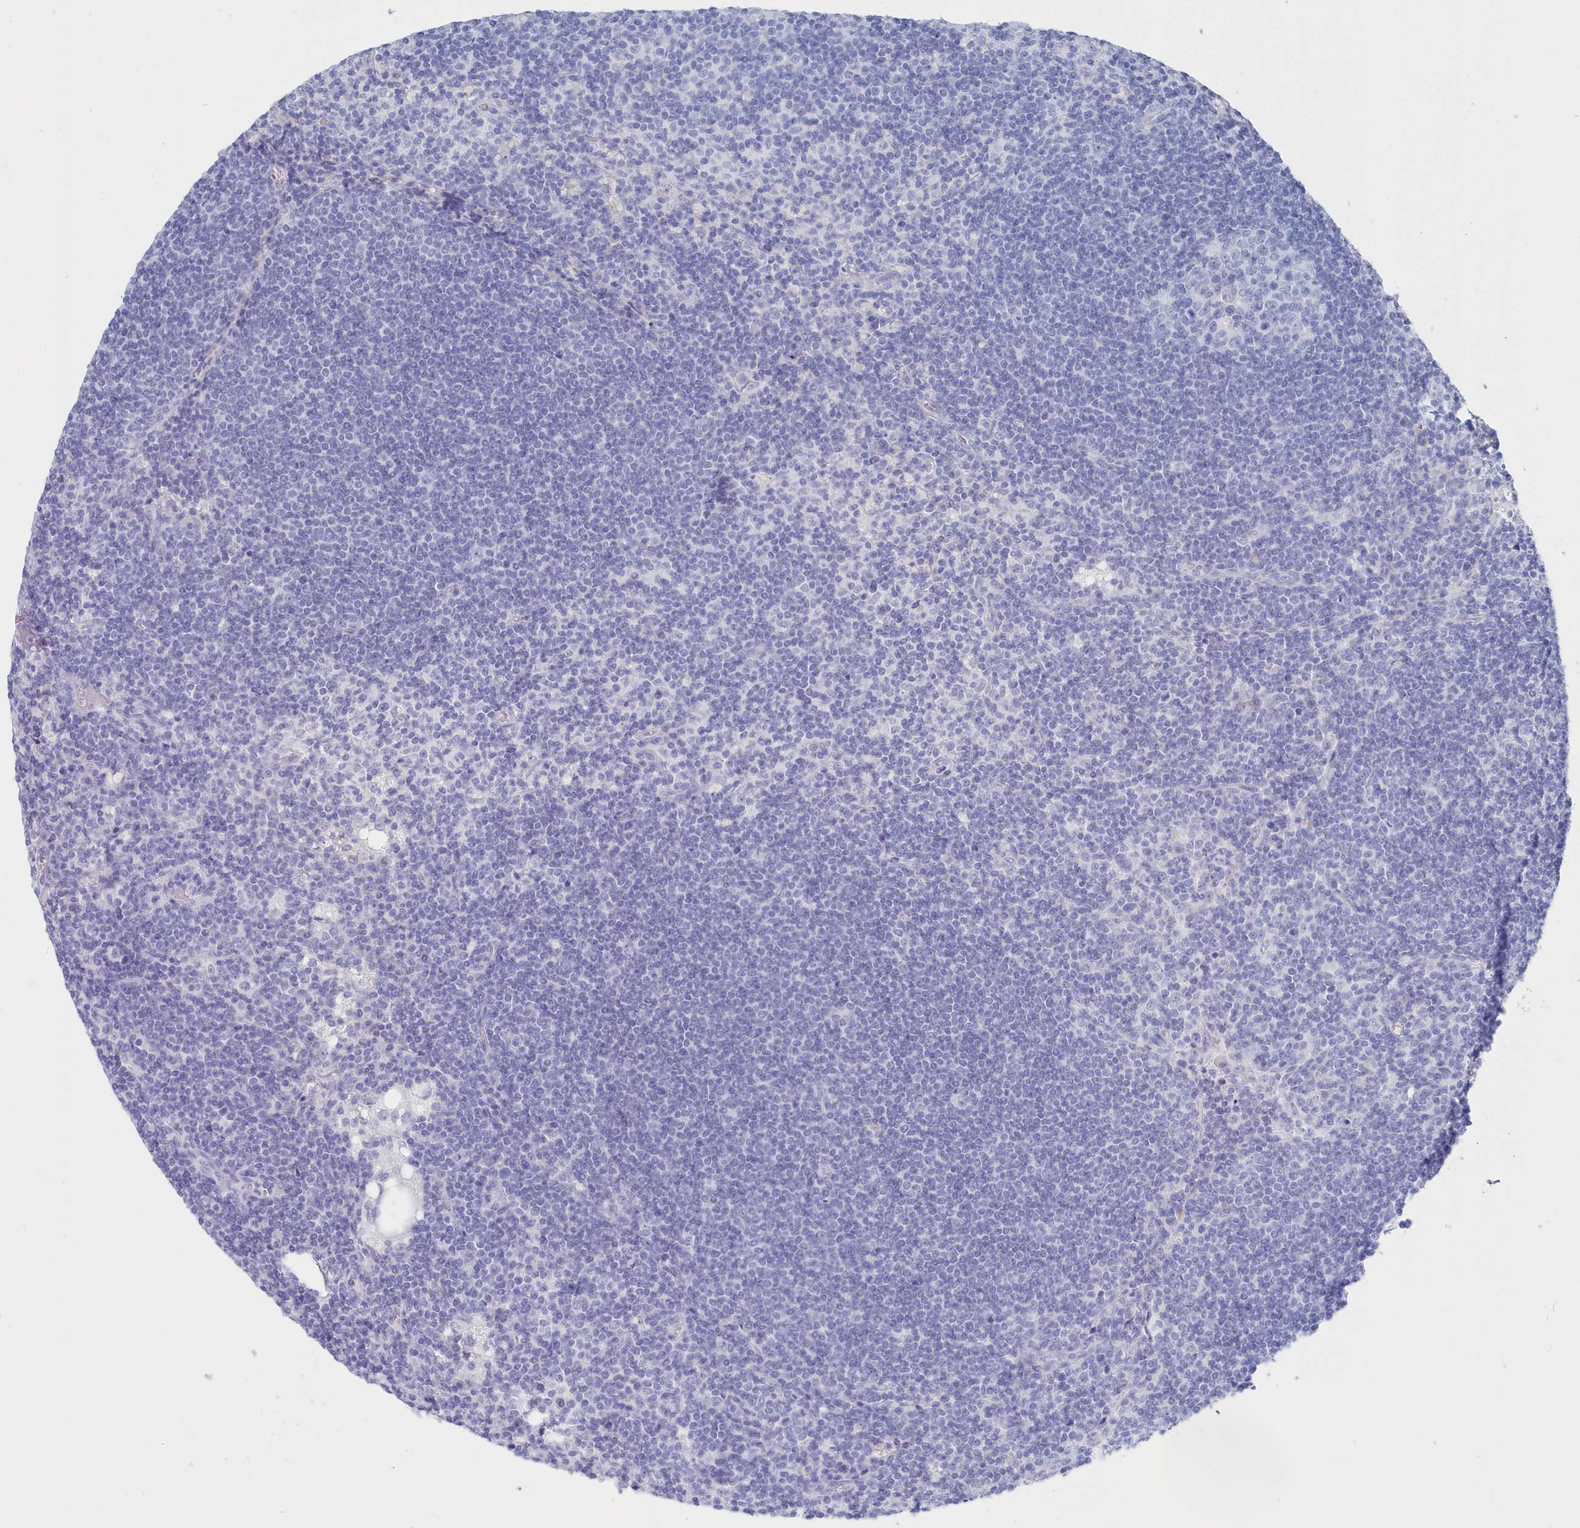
{"staining": {"intensity": "negative", "quantity": "none", "location": "none"}, "tissue": "lymph node", "cell_type": "Germinal center cells", "image_type": "normal", "snomed": [{"axis": "morphology", "description": "Normal tissue, NOS"}, {"axis": "topography", "description": "Lymph node"}], "caption": "Immunohistochemistry (IHC) histopathology image of normal human lymph node stained for a protein (brown), which displays no staining in germinal center cells. (Immunohistochemistry (IHC), brightfield microscopy, high magnification).", "gene": "CSNK1G2", "patient": {"sex": "male", "age": 69}}